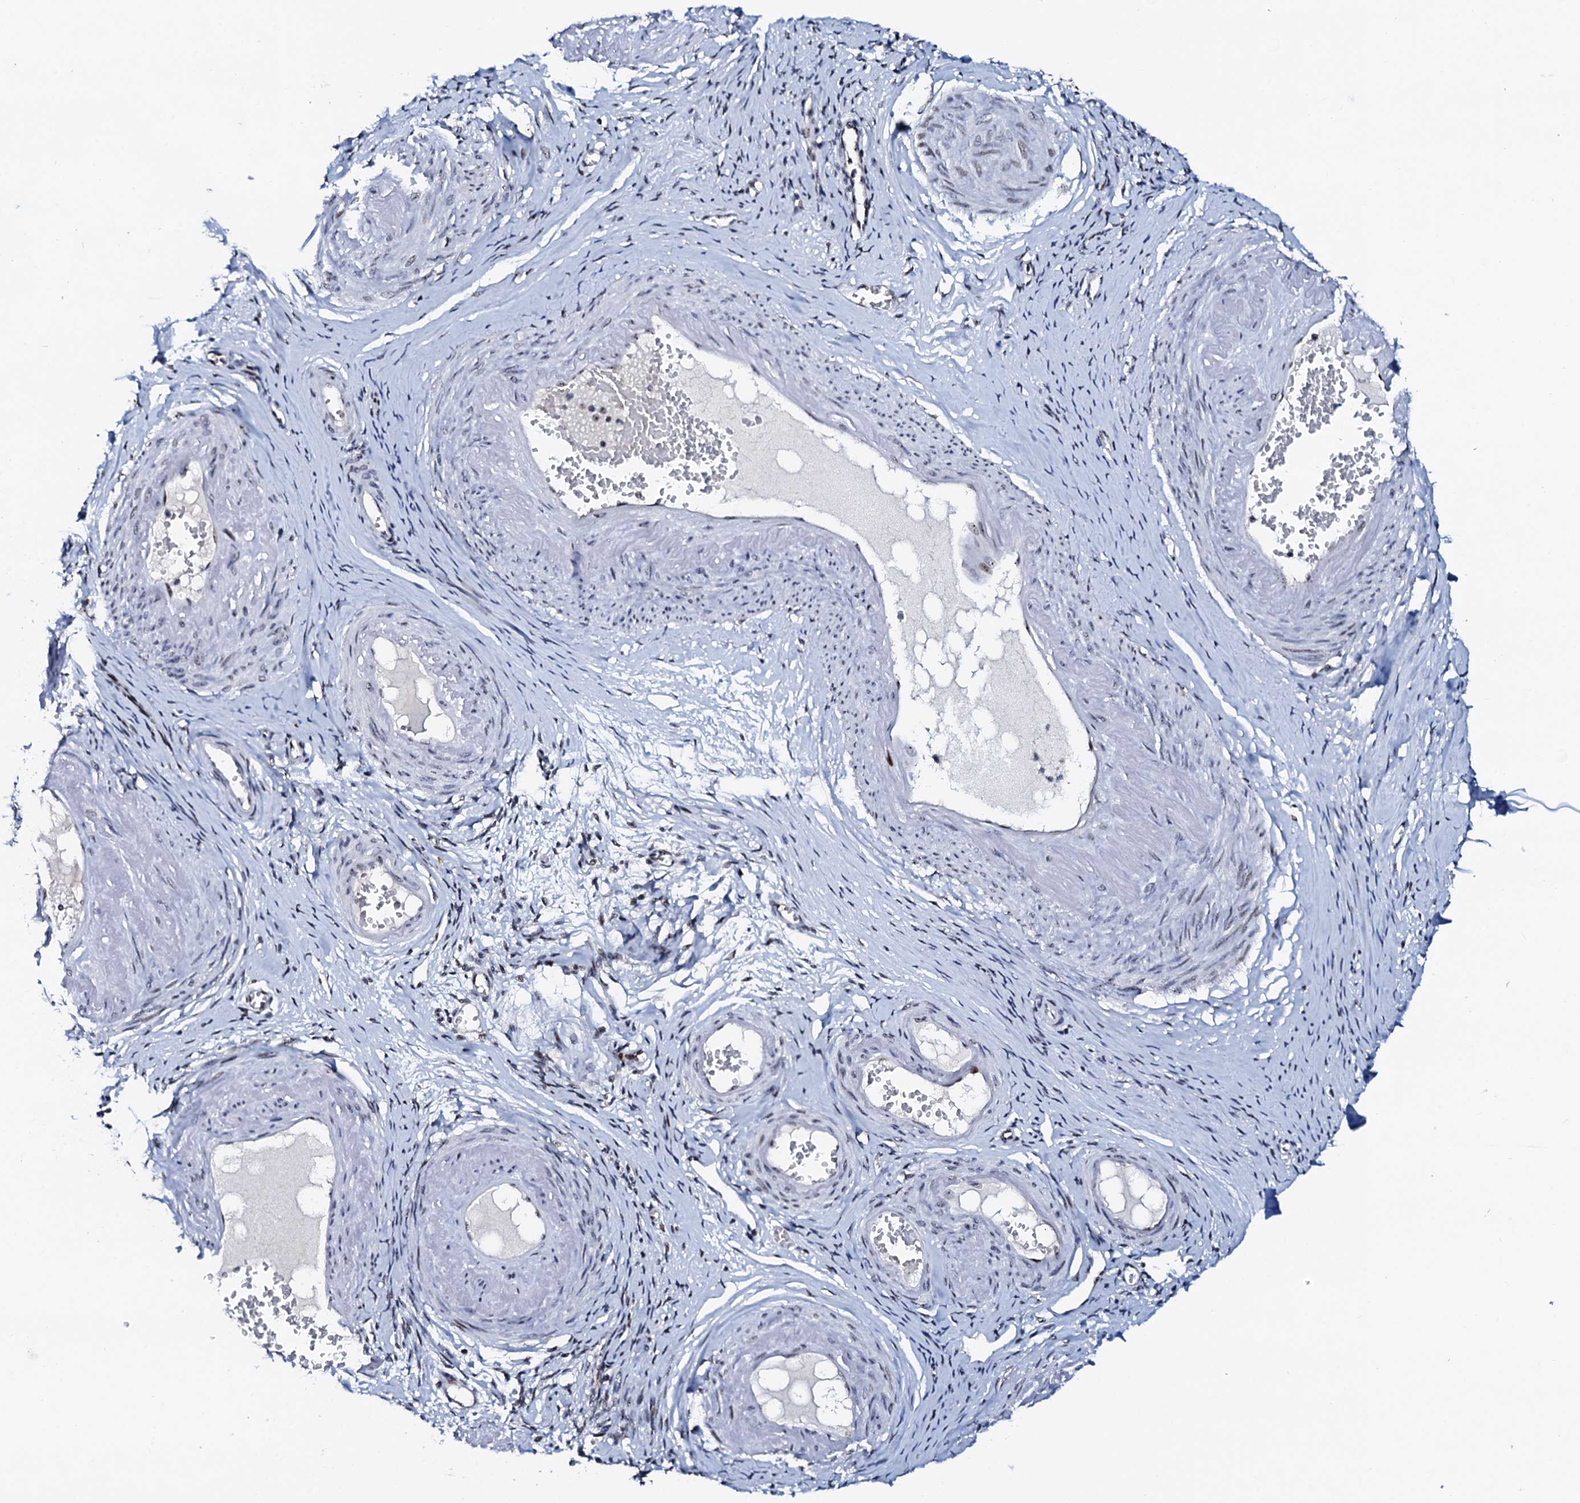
{"staining": {"intensity": "moderate", "quantity": "25%-75%", "location": "nuclear"}, "tissue": "adipose tissue", "cell_type": "Adipocytes", "image_type": "normal", "snomed": [{"axis": "morphology", "description": "Normal tissue, NOS"}, {"axis": "topography", "description": "Vascular tissue"}, {"axis": "topography", "description": "Fallopian tube"}, {"axis": "topography", "description": "Ovary"}], "caption": "Unremarkable adipose tissue was stained to show a protein in brown. There is medium levels of moderate nuclear expression in approximately 25%-75% of adipocytes. The staining was performed using DAB (3,3'-diaminobenzidine) to visualize the protein expression in brown, while the nuclei were stained in blue with hematoxylin (Magnification: 20x).", "gene": "NEUROG3", "patient": {"sex": "female", "age": 67}}